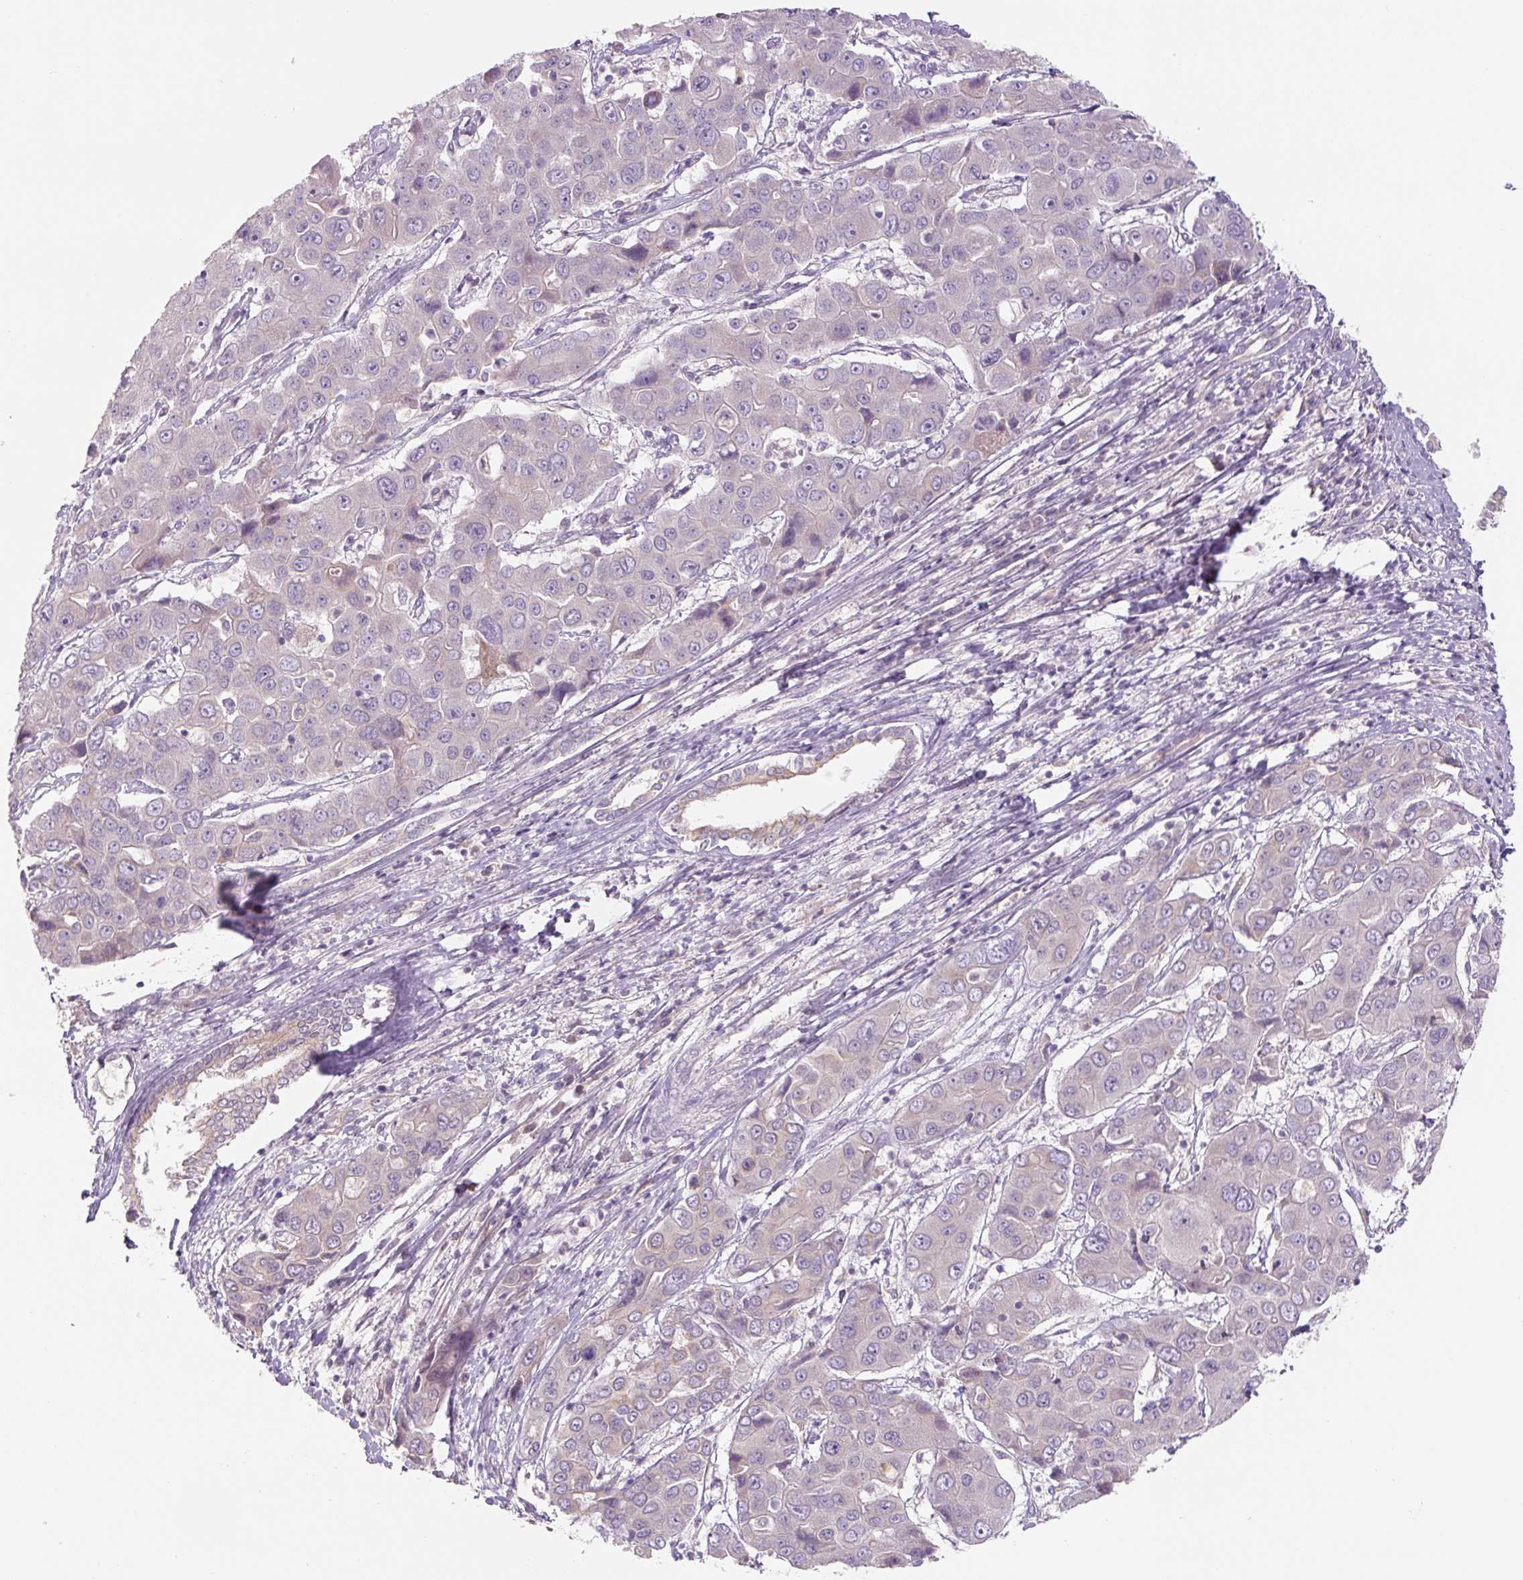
{"staining": {"intensity": "negative", "quantity": "none", "location": "none"}, "tissue": "liver cancer", "cell_type": "Tumor cells", "image_type": "cancer", "snomed": [{"axis": "morphology", "description": "Cholangiocarcinoma"}, {"axis": "topography", "description": "Liver"}], "caption": "This is an immunohistochemistry photomicrograph of cholangiocarcinoma (liver). There is no staining in tumor cells.", "gene": "YIF1B", "patient": {"sex": "male", "age": 67}}